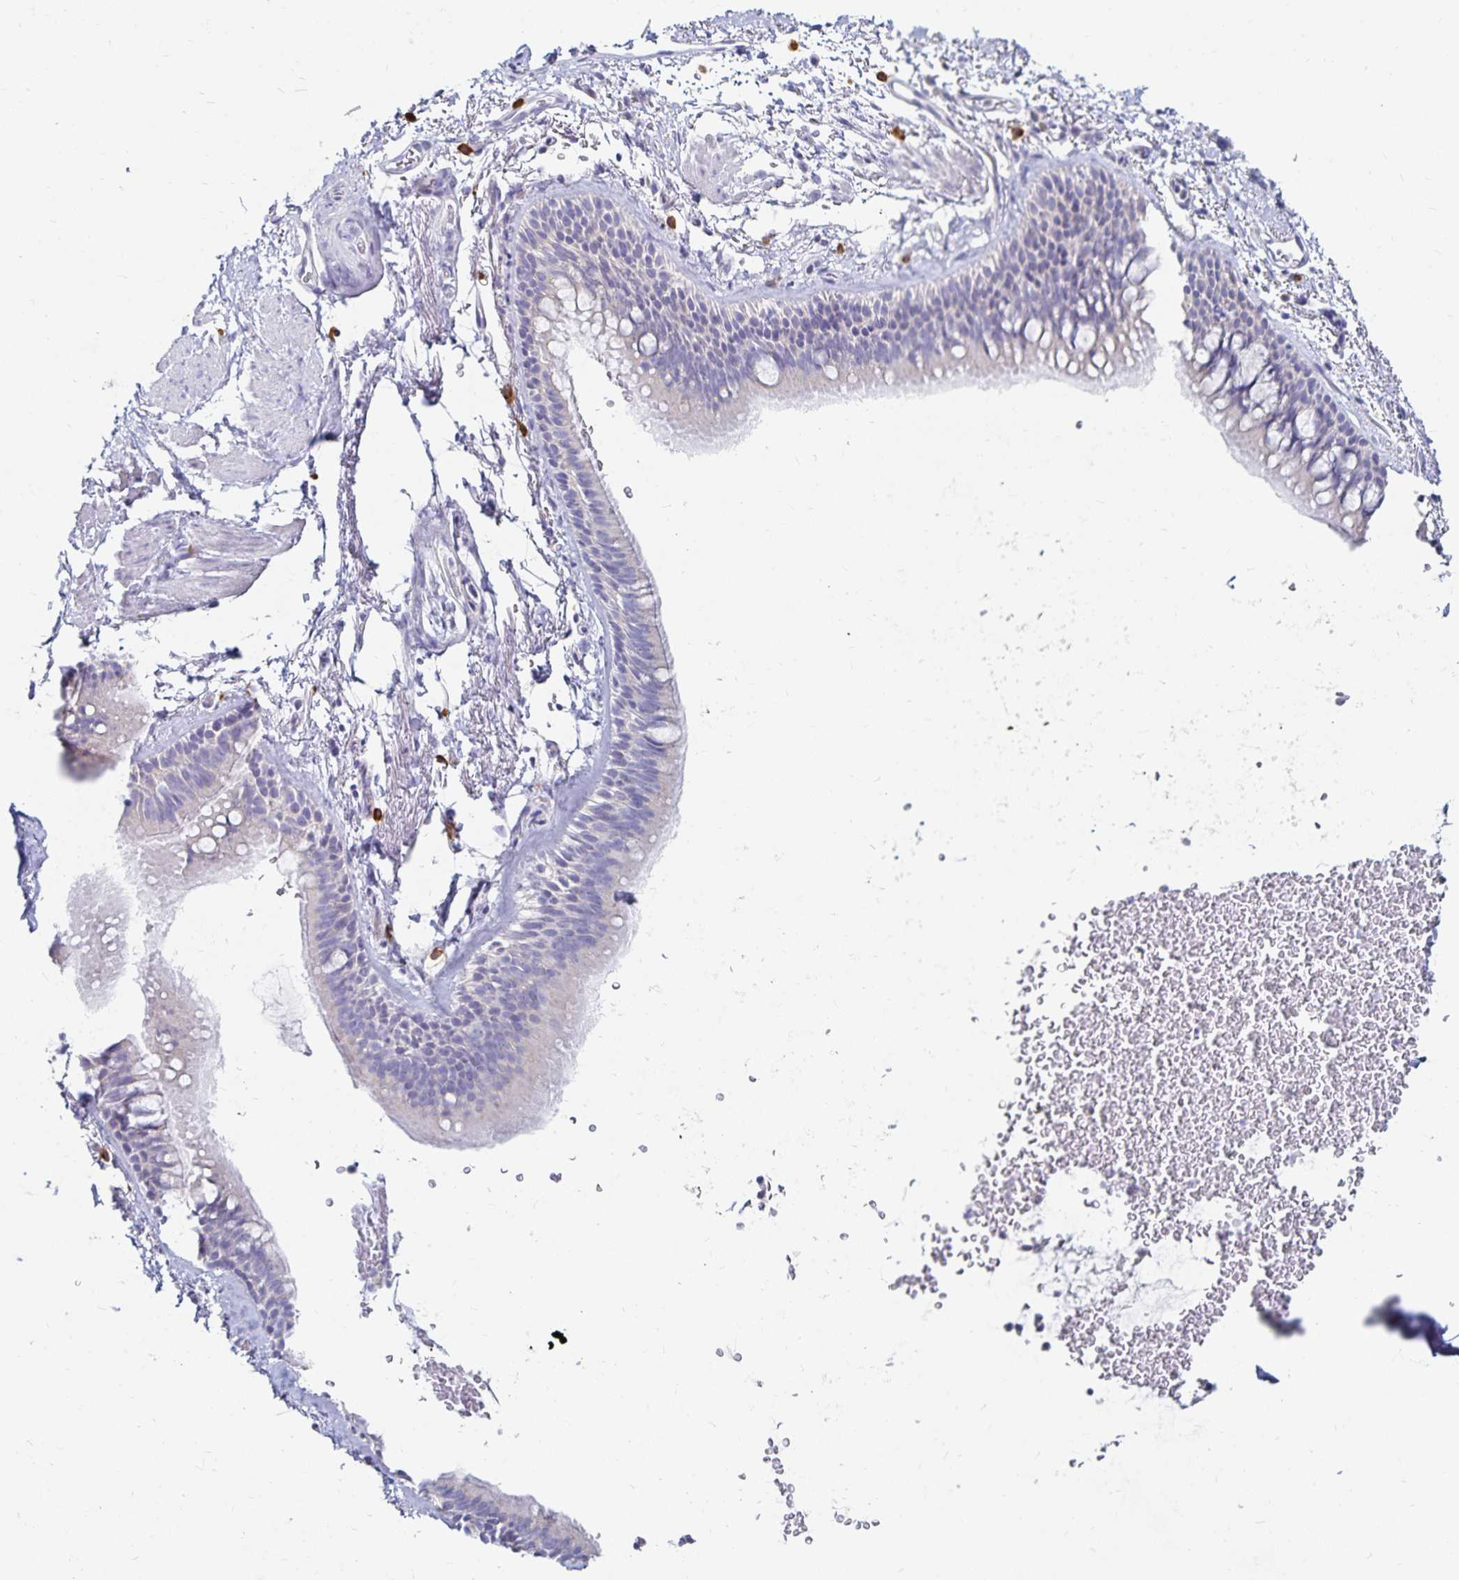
{"staining": {"intensity": "negative", "quantity": "none", "location": "none"}, "tissue": "adipose tissue", "cell_type": "Adipocytes", "image_type": "normal", "snomed": [{"axis": "morphology", "description": "Normal tissue, NOS"}, {"axis": "topography", "description": "Lymph node"}, {"axis": "topography", "description": "Cartilage tissue"}, {"axis": "topography", "description": "Bronchus"}], "caption": "DAB (3,3'-diaminobenzidine) immunohistochemical staining of benign adipose tissue reveals no significant positivity in adipocytes.", "gene": "TNIP1", "patient": {"sex": "female", "age": 70}}